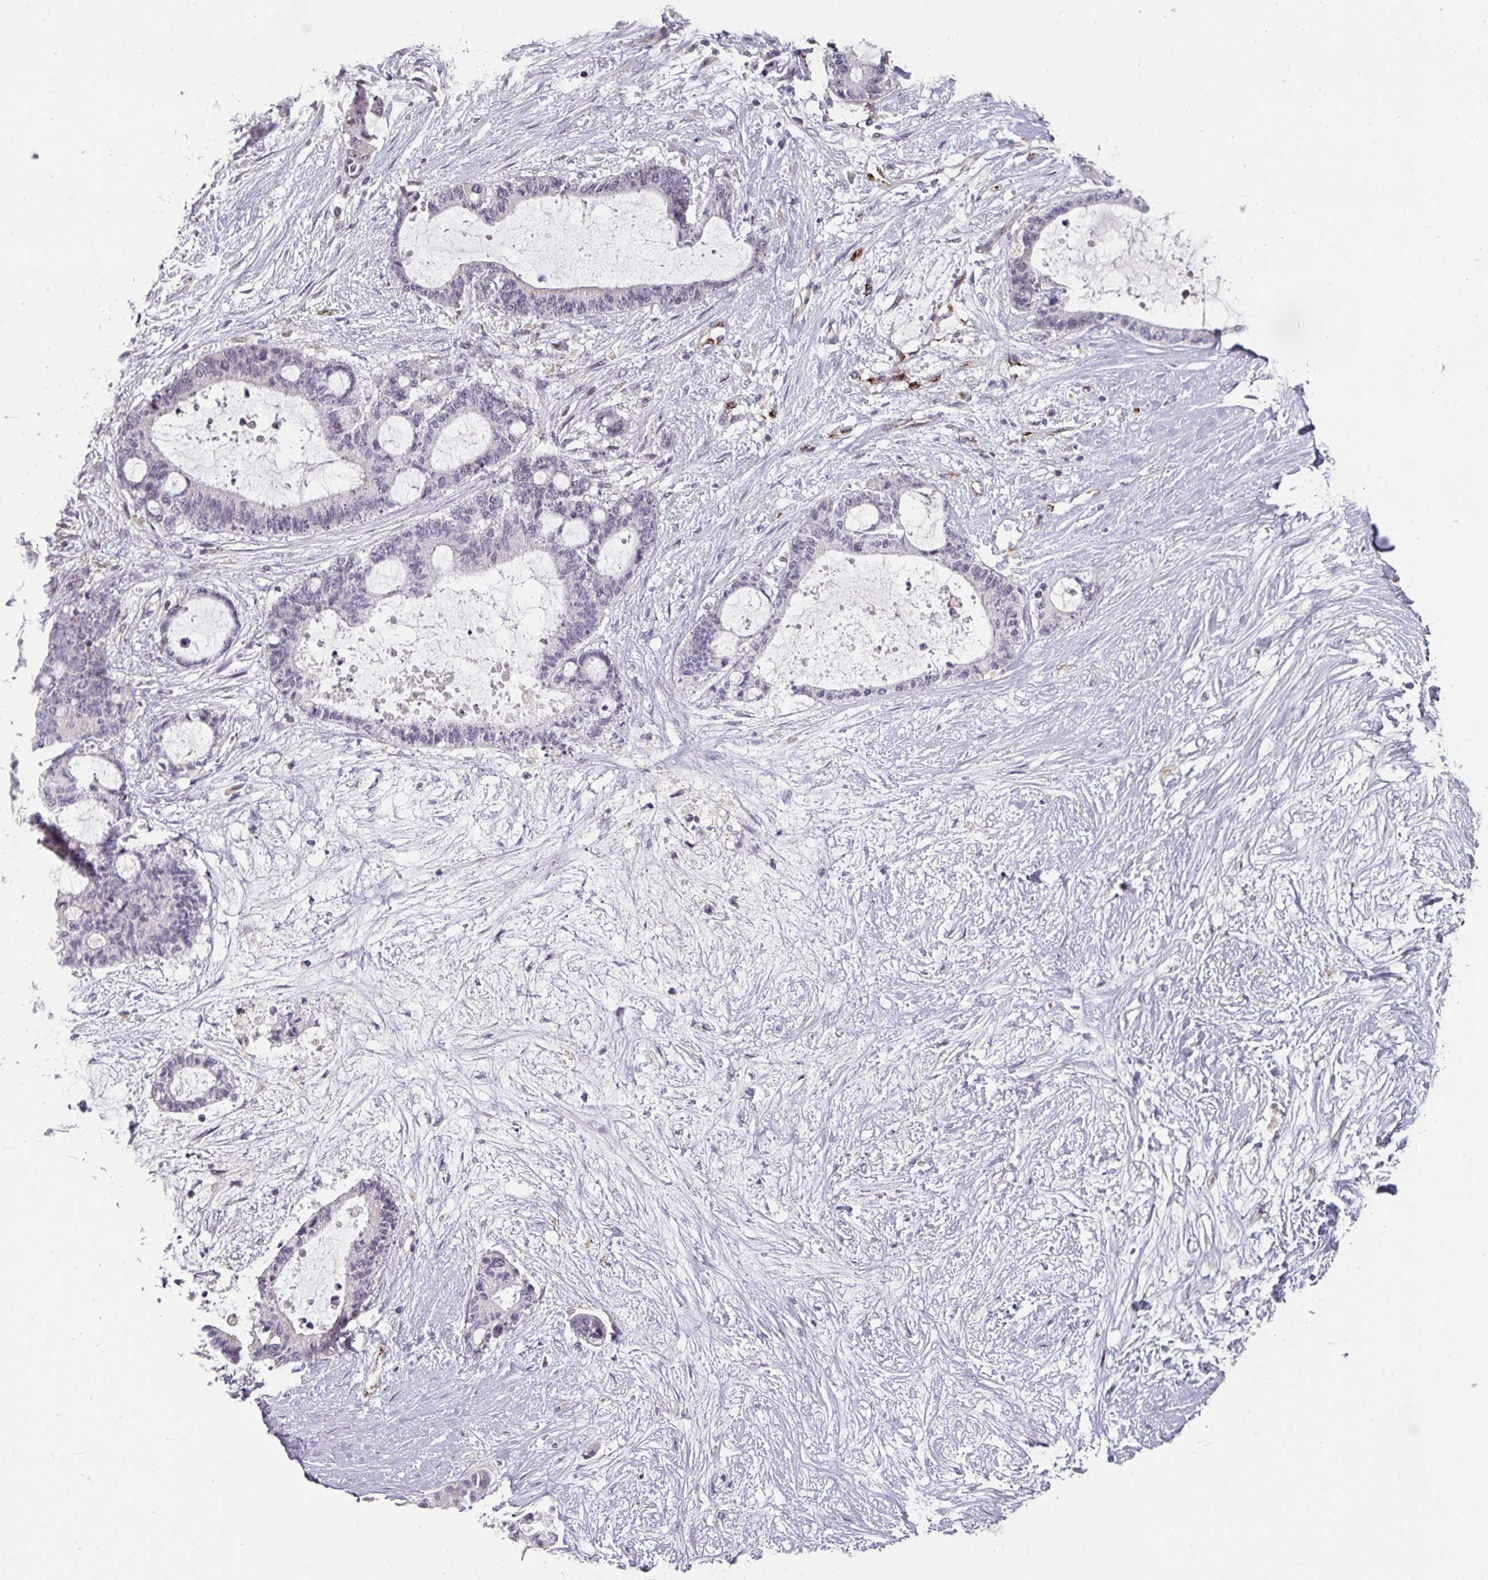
{"staining": {"intensity": "negative", "quantity": "none", "location": "none"}, "tissue": "liver cancer", "cell_type": "Tumor cells", "image_type": "cancer", "snomed": [{"axis": "morphology", "description": "Normal tissue, NOS"}, {"axis": "morphology", "description": "Cholangiocarcinoma"}, {"axis": "topography", "description": "Liver"}, {"axis": "topography", "description": "Peripheral nerve tissue"}], "caption": "A high-resolution image shows immunohistochemistry (IHC) staining of liver cholangiocarcinoma, which displays no significant expression in tumor cells.", "gene": "SIDT2", "patient": {"sex": "female", "age": 73}}